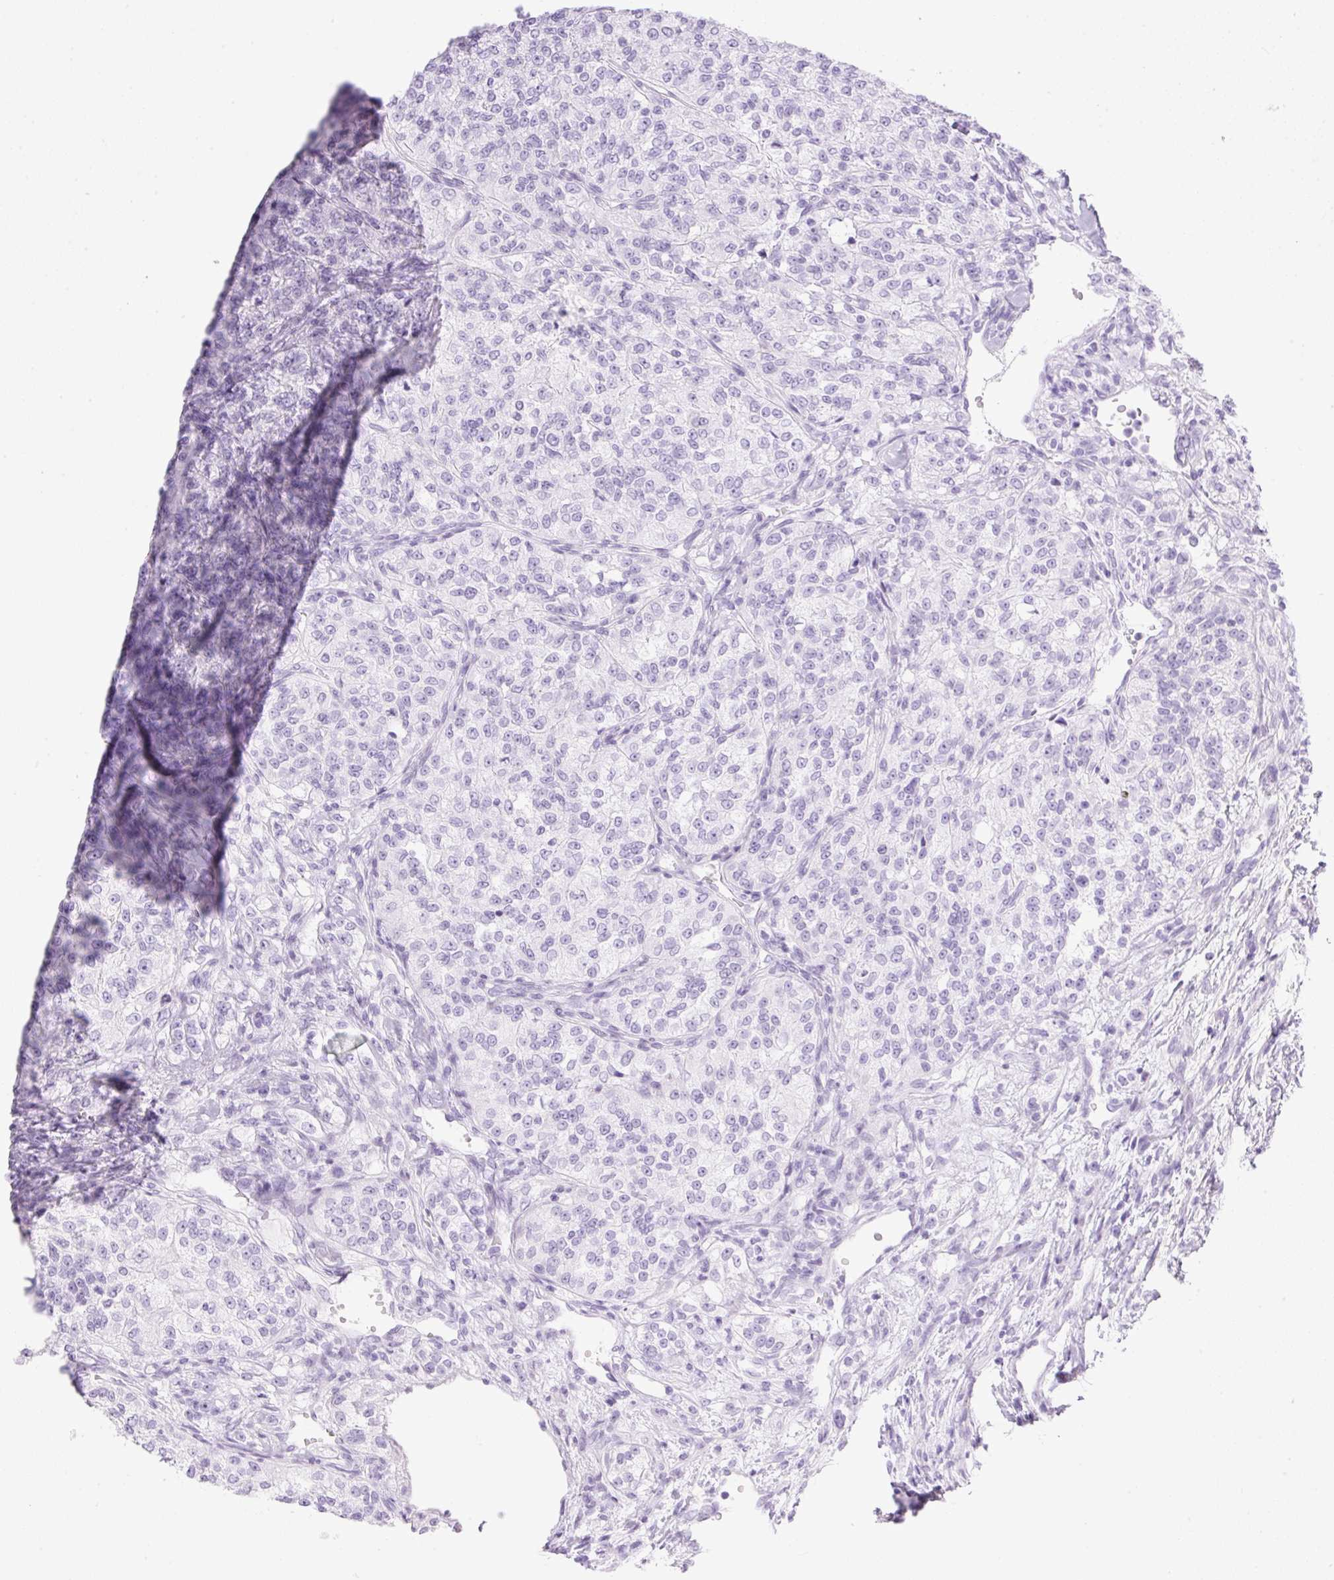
{"staining": {"intensity": "negative", "quantity": "none", "location": "none"}, "tissue": "renal cancer", "cell_type": "Tumor cells", "image_type": "cancer", "snomed": [{"axis": "morphology", "description": "Adenocarcinoma, NOS"}, {"axis": "topography", "description": "Kidney"}], "caption": "Immunohistochemistry (IHC) micrograph of human renal adenocarcinoma stained for a protein (brown), which exhibits no expression in tumor cells.", "gene": "SPRR4", "patient": {"sex": "female", "age": 63}}